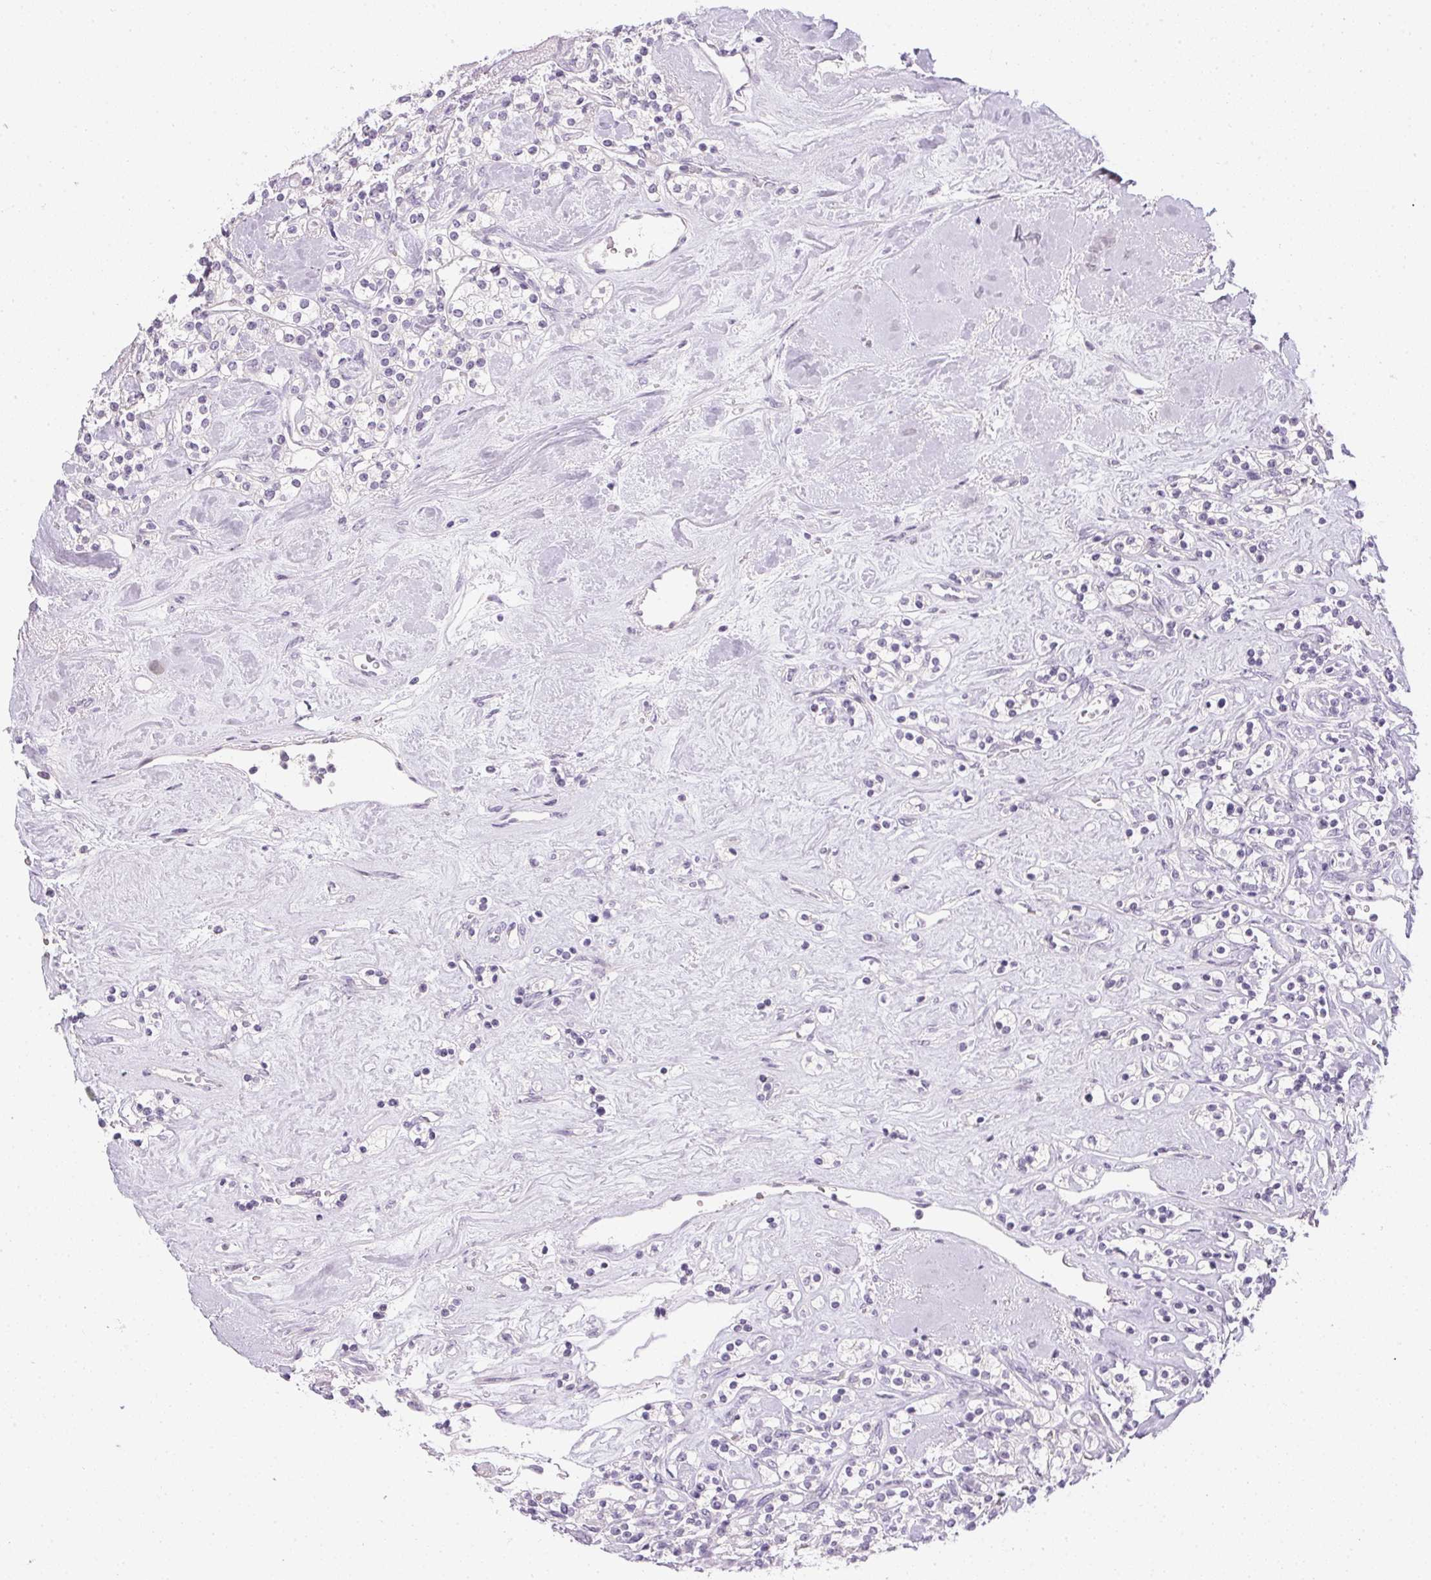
{"staining": {"intensity": "negative", "quantity": "none", "location": "none"}, "tissue": "renal cancer", "cell_type": "Tumor cells", "image_type": "cancer", "snomed": [{"axis": "morphology", "description": "Adenocarcinoma, NOS"}, {"axis": "topography", "description": "Kidney"}], "caption": "Adenocarcinoma (renal) was stained to show a protein in brown. There is no significant staining in tumor cells.", "gene": "GSDMC", "patient": {"sex": "male", "age": 77}}